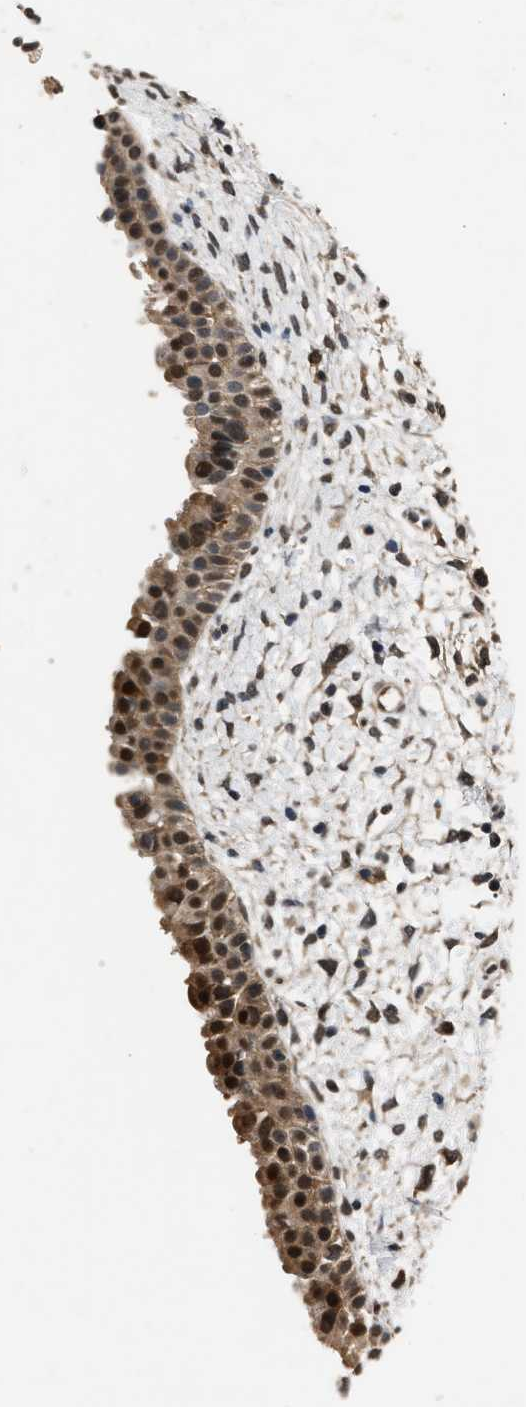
{"staining": {"intensity": "strong", "quantity": ">75%", "location": "cytoplasmic/membranous,nuclear"}, "tissue": "nasopharynx", "cell_type": "Respiratory epithelial cells", "image_type": "normal", "snomed": [{"axis": "morphology", "description": "Normal tissue, NOS"}, {"axis": "topography", "description": "Nasopharynx"}], "caption": "Immunohistochemistry of normal human nasopharynx reveals high levels of strong cytoplasmic/membranous,nuclear staining in approximately >75% of respiratory epithelial cells. Immunohistochemistry (ihc) stains the protein of interest in brown and the nuclei are stained blue.", "gene": "TP53I3", "patient": {"sex": "male", "age": 22}}